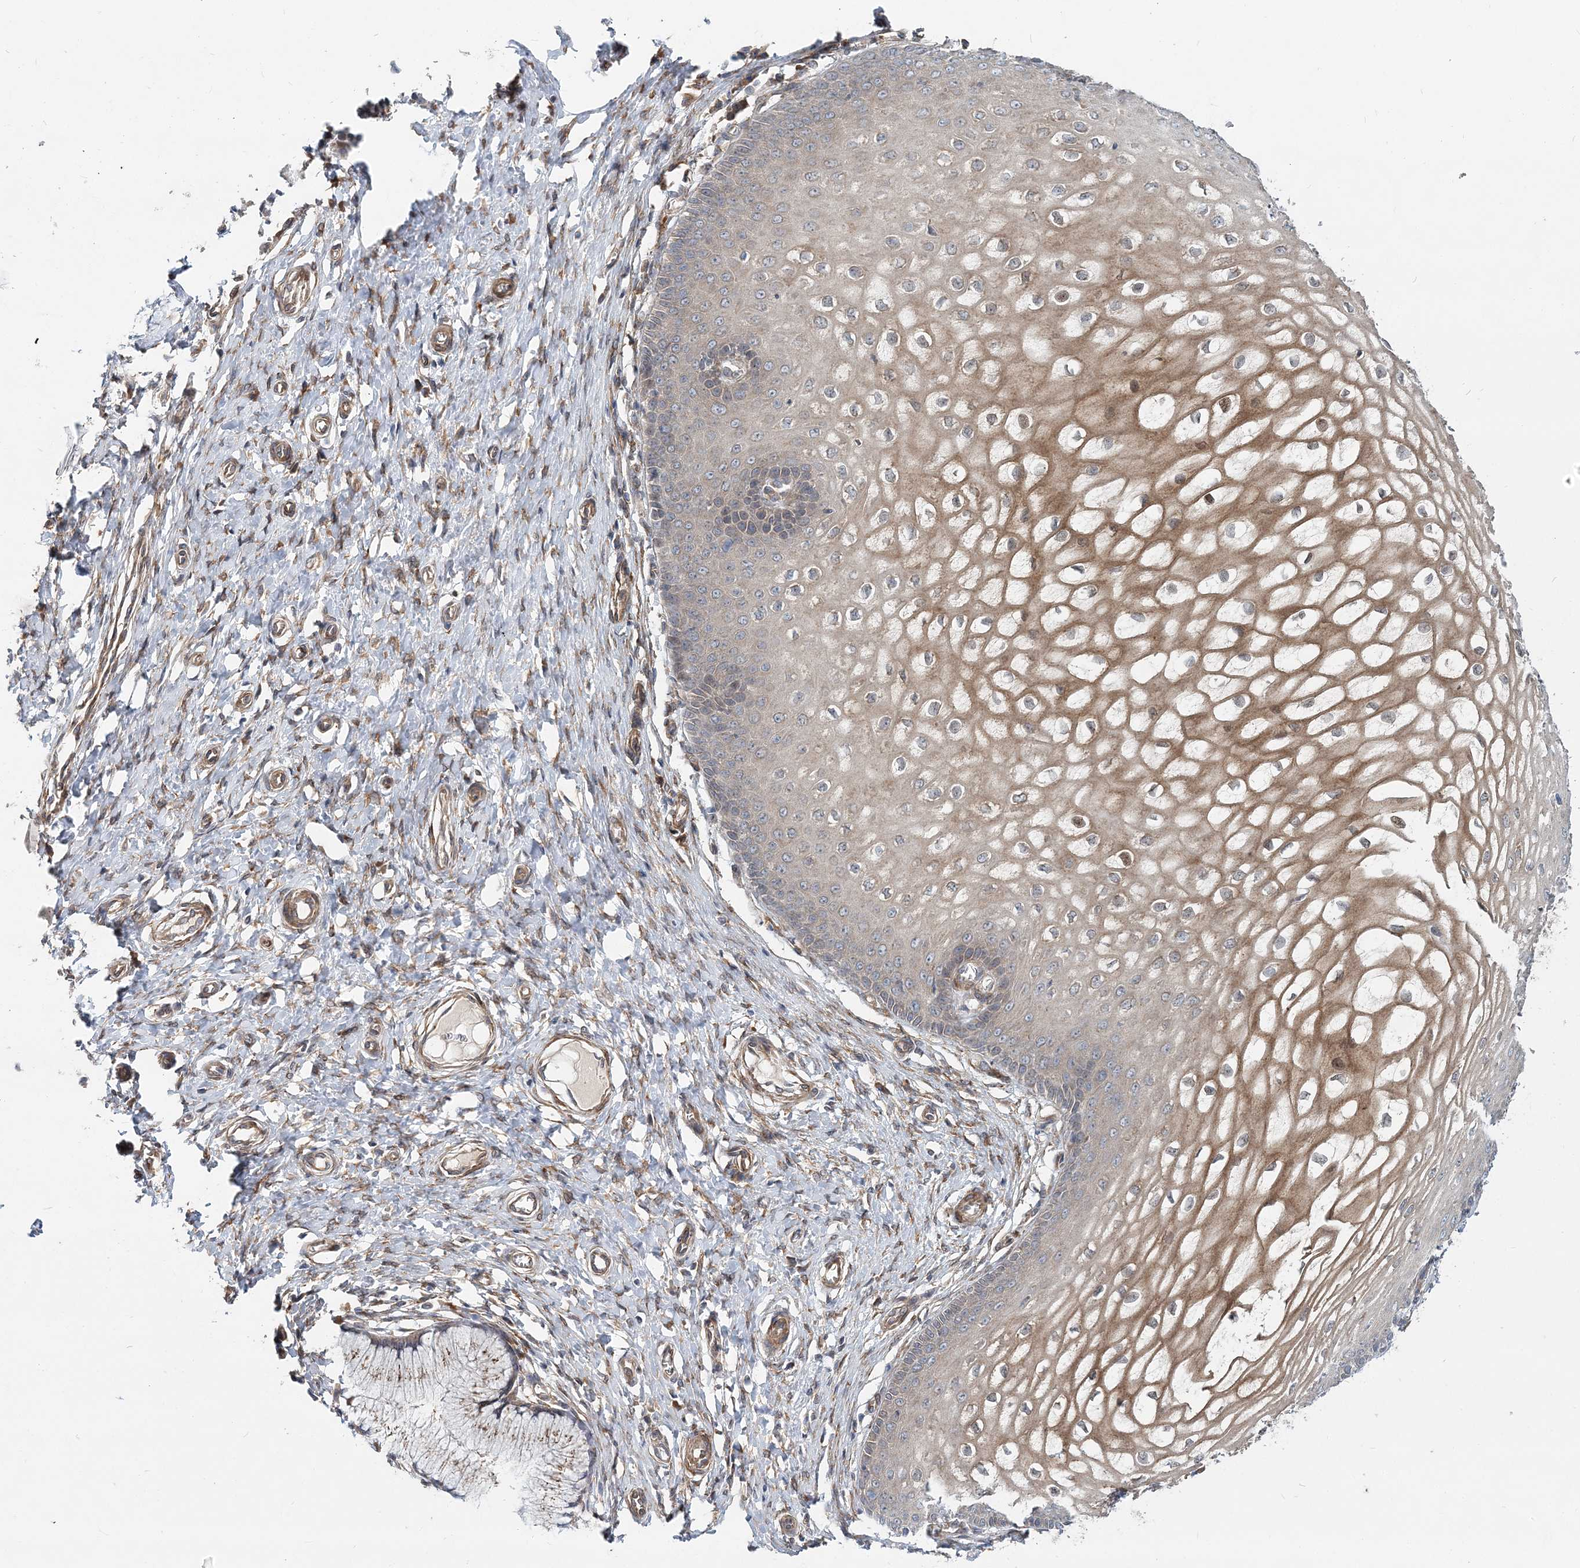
{"staining": {"intensity": "moderate", "quantity": "25%-75%", "location": "cytoplasmic/membranous"}, "tissue": "cervix", "cell_type": "Glandular cells", "image_type": "normal", "snomed": [{"axis": "morphology", "description": "Normal tissue, NOS"}, {"axis": "topography", "description": "Cervix"}], "caption": "Immunohistochemistry (DAB) staining of unremarkable cervix shows moderate cytoplasmic/membranous protein staining in about 25%-75% of glandular cells.", "gene": "NBAS", "patient": {"sex": "female", "age": 55}}